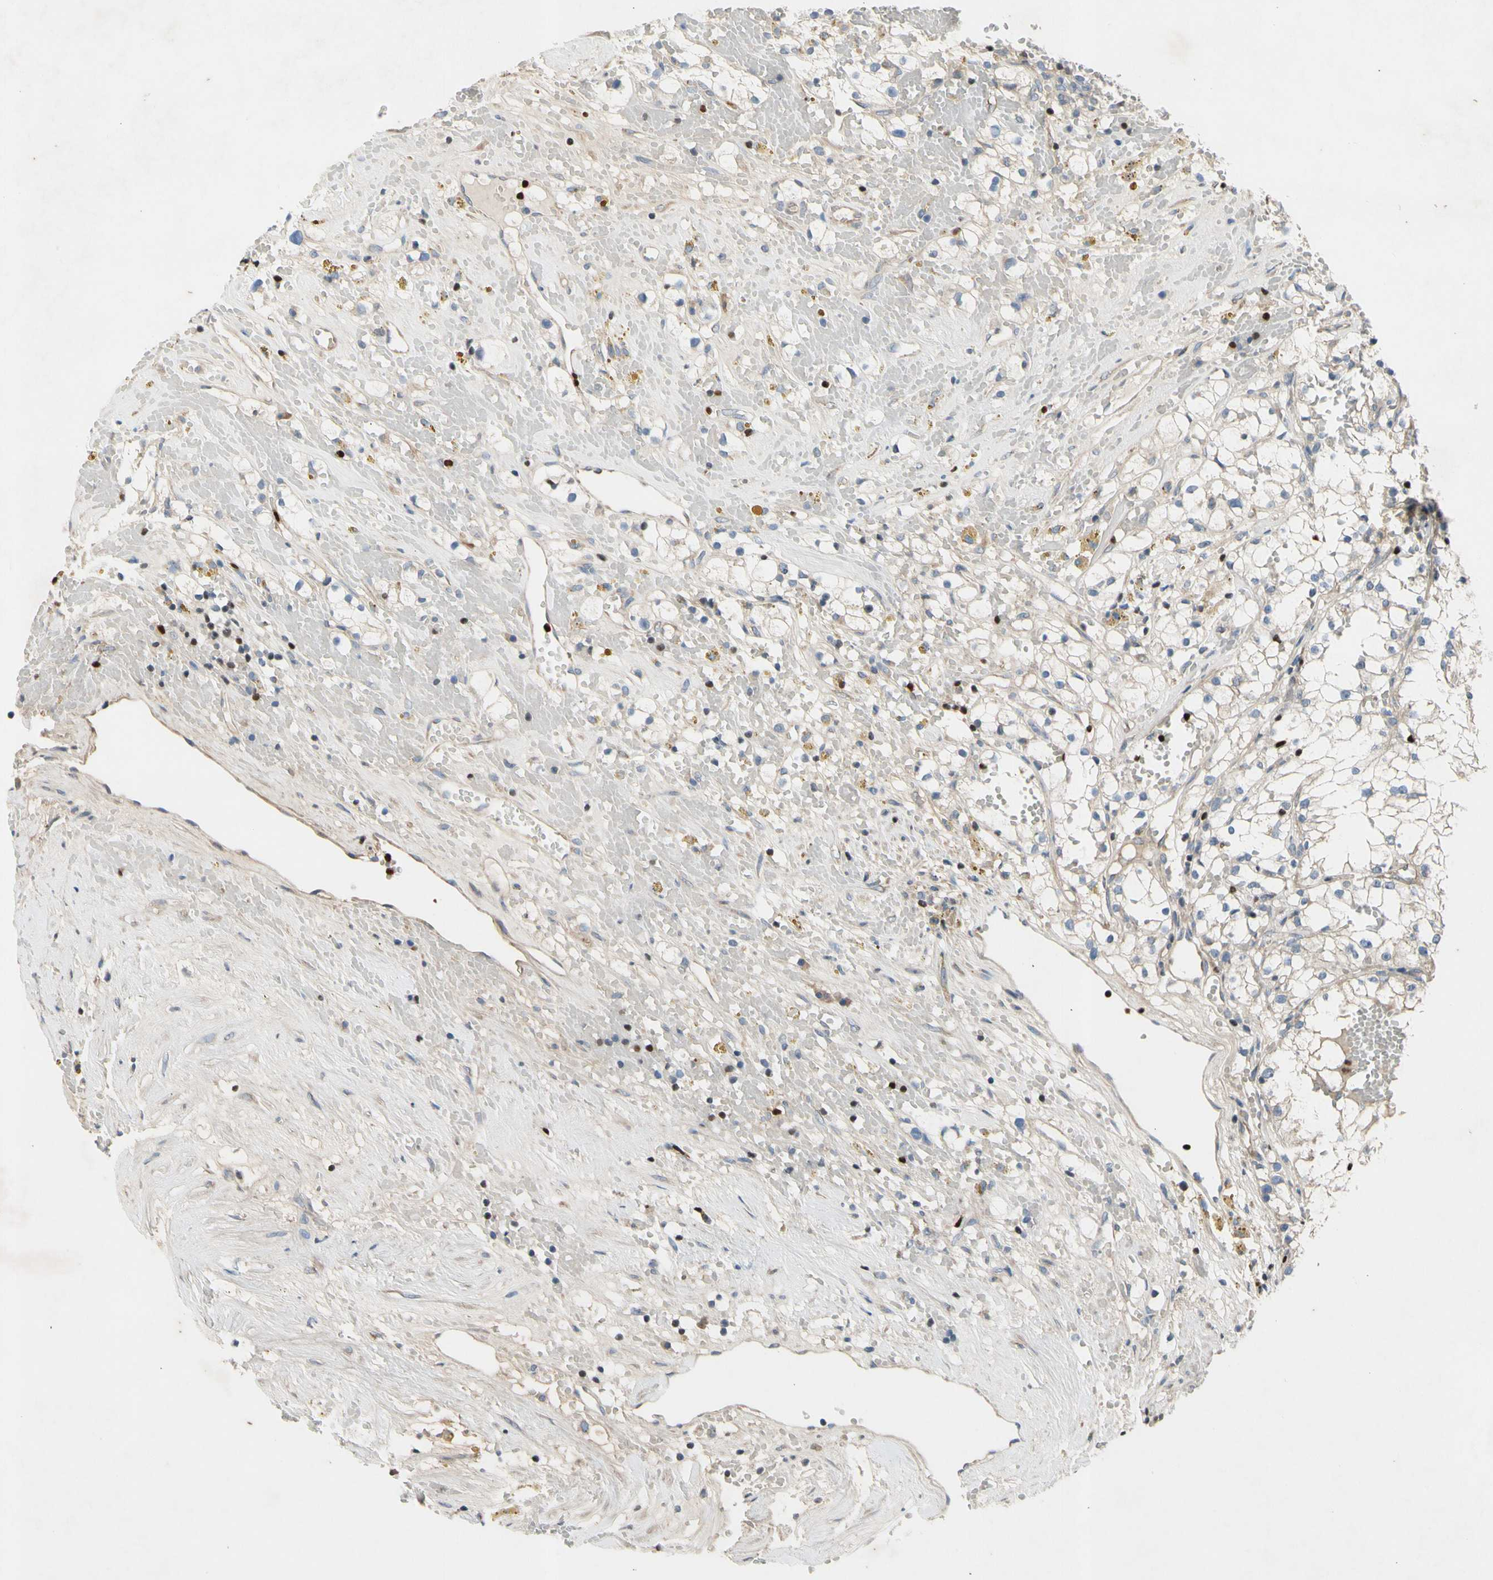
{"staining": {"intensity": "weak", "quantity": ">75%", "location": "cytoplasmic/membranous"}, "tissue": "renal cancer", "cell_type": "Tumor cells", "image_type": "cancer", "snomed": [{"axis": "morphology", "description": "Adenocarcinoma, NOS"}, {"axis": "topography", "description": "Kidney"}], "caption": "Immunohistochemistry (IHC) staining of renal cancer (adenocarcinoma), which displays low levels of weak cytoplasmic/membranous positivity in approximately >75% of tumor cells indicating weak cytoplasmic/membranous protein expression. The staining was performed using DAB (brown) for protein detection and nuclei were counterstained in hematoxylin (blue).", "gene": "TBX21", "patient": {"sex": "male", "age": 56}}